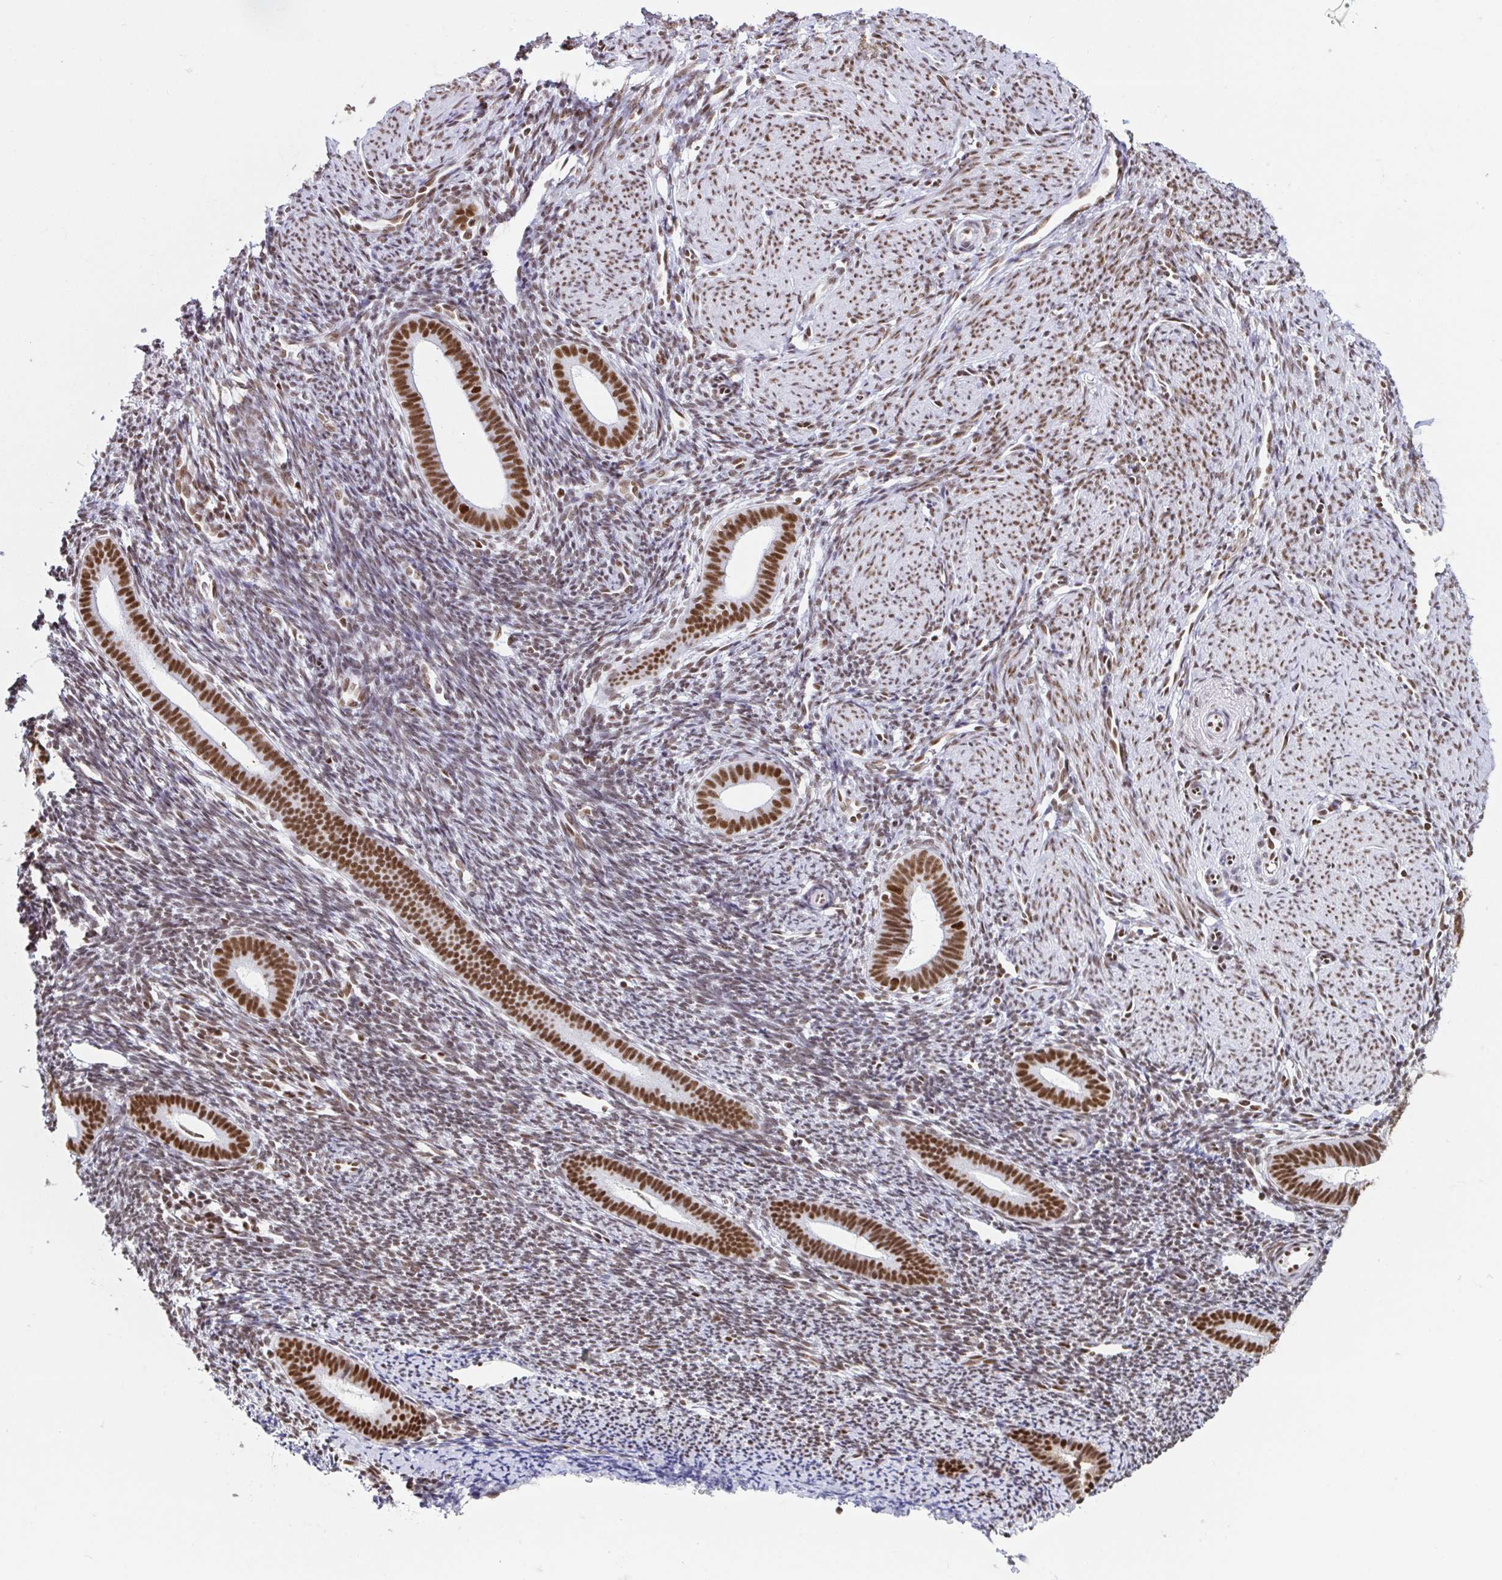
{"staining": {"intensity": "strong", "quantity": "<25%", "location": "nuclear"}, "tissue": "endometrium", "cell_type": "Cells in endometrial stroma", "image_type": "normal", "snomed": [{"axis": "morphology", "description": "Normal tissue, NOS"}, {"axis": "topography", "description": "Endometrium"}], "caption": "Immunohistochemical staining of unremarkable endometrium displays strong nuclear protein staining in about <25% of cells in endometrial stroma.", "gene": "EWSR1", "patient": {"sex": "female", "age": 39}}